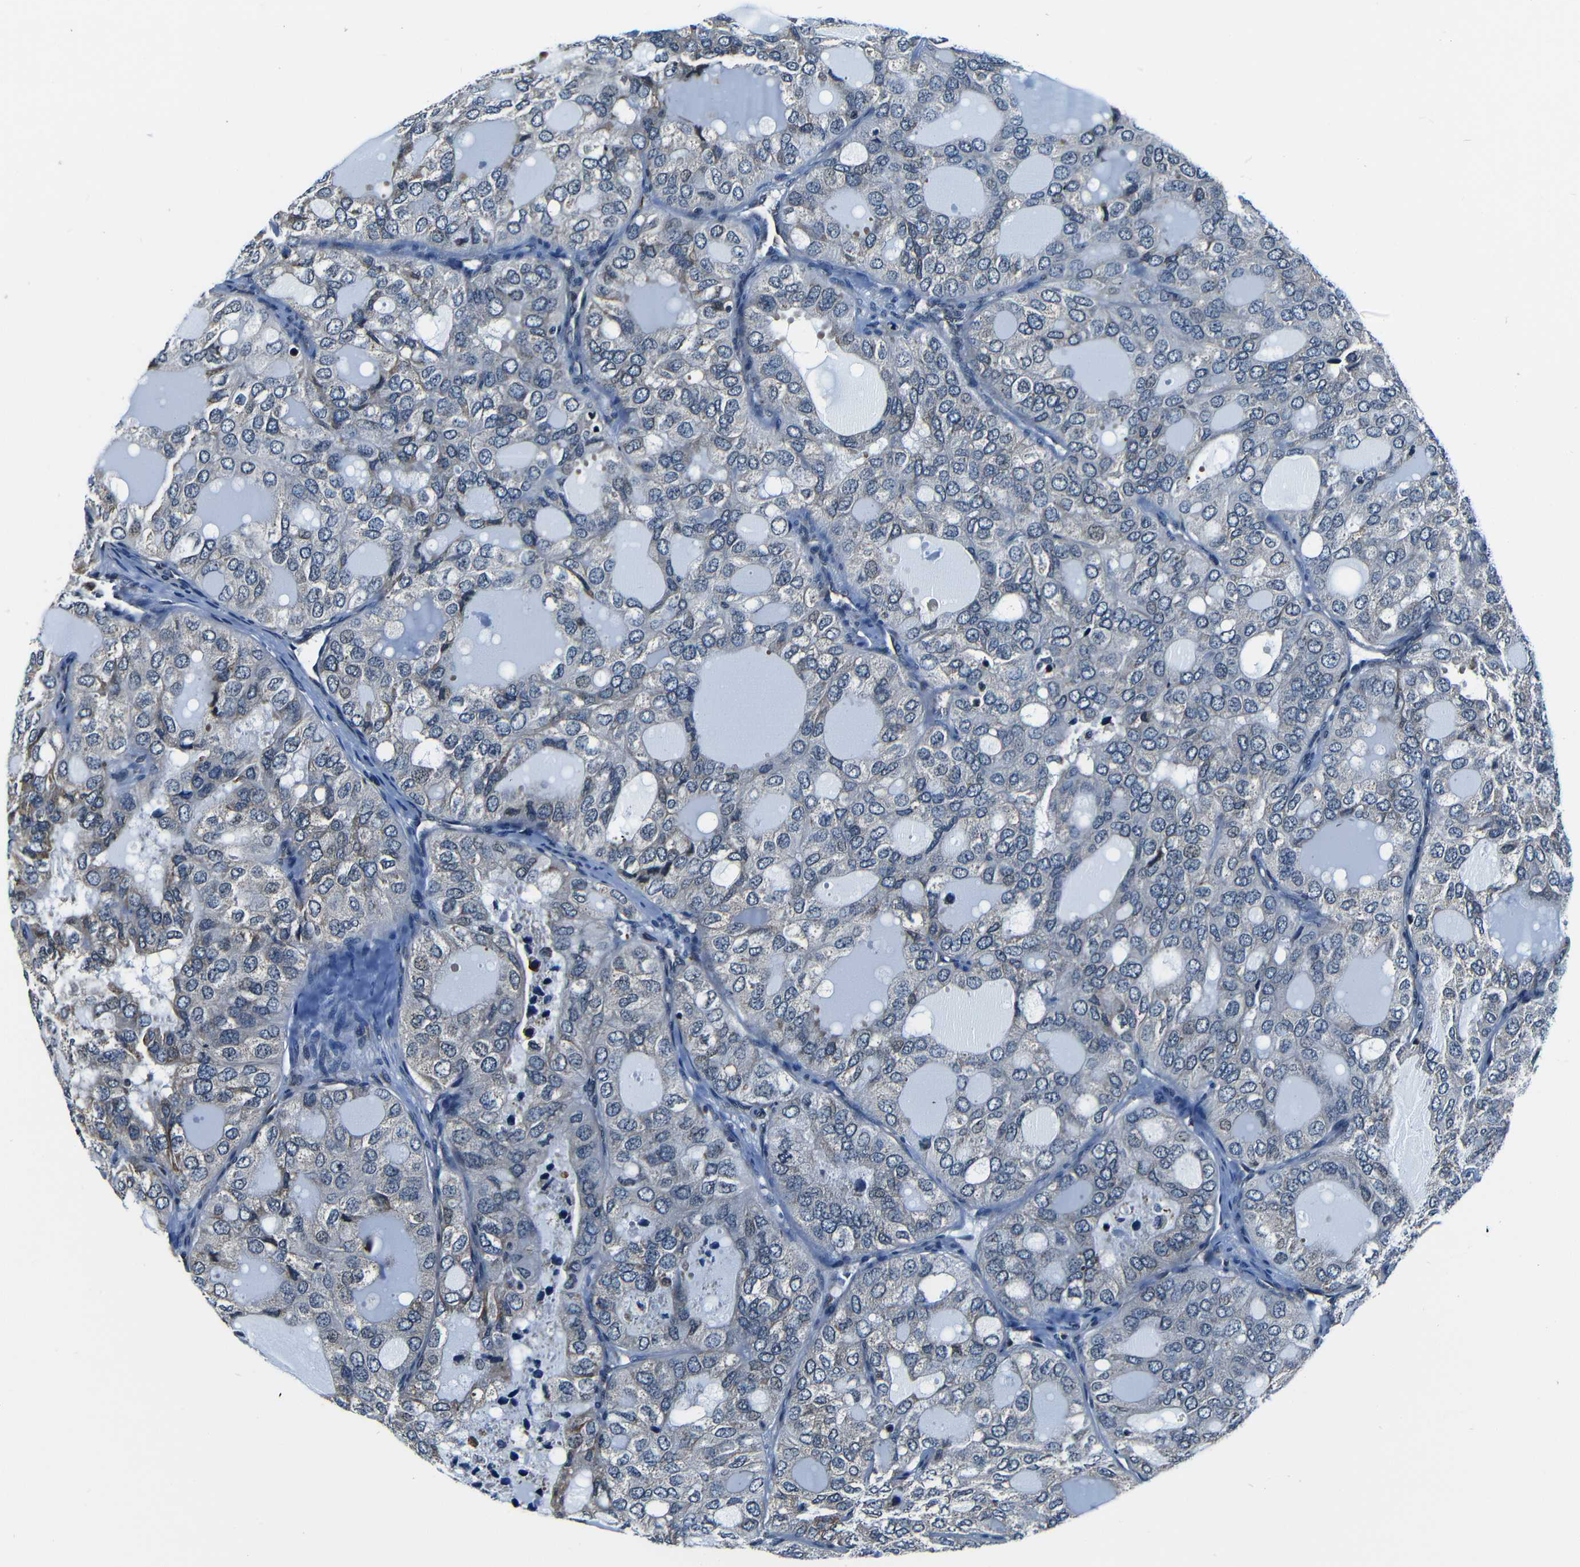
{"staining": {"intensity": "negative", "quantity": "none", "location": "none"}, "tissue": "thyroid cancer", "cell_type": "Tumor cells", "image_type": "cancer", "snomed": [{"axis": "morphology", "description": "Follicular adenoma carcinoma, NOS"}, {"axis": "topography", "description": "Thyroid gland"}], "caption": "IHC micrograph of follicular adenoma carcinoma (thyroid) stained for a protein (brown), which exhibits no positivity in tumor cells.", "gene": "NCBP3", "patient": {"sex": "male", "age": 75}}